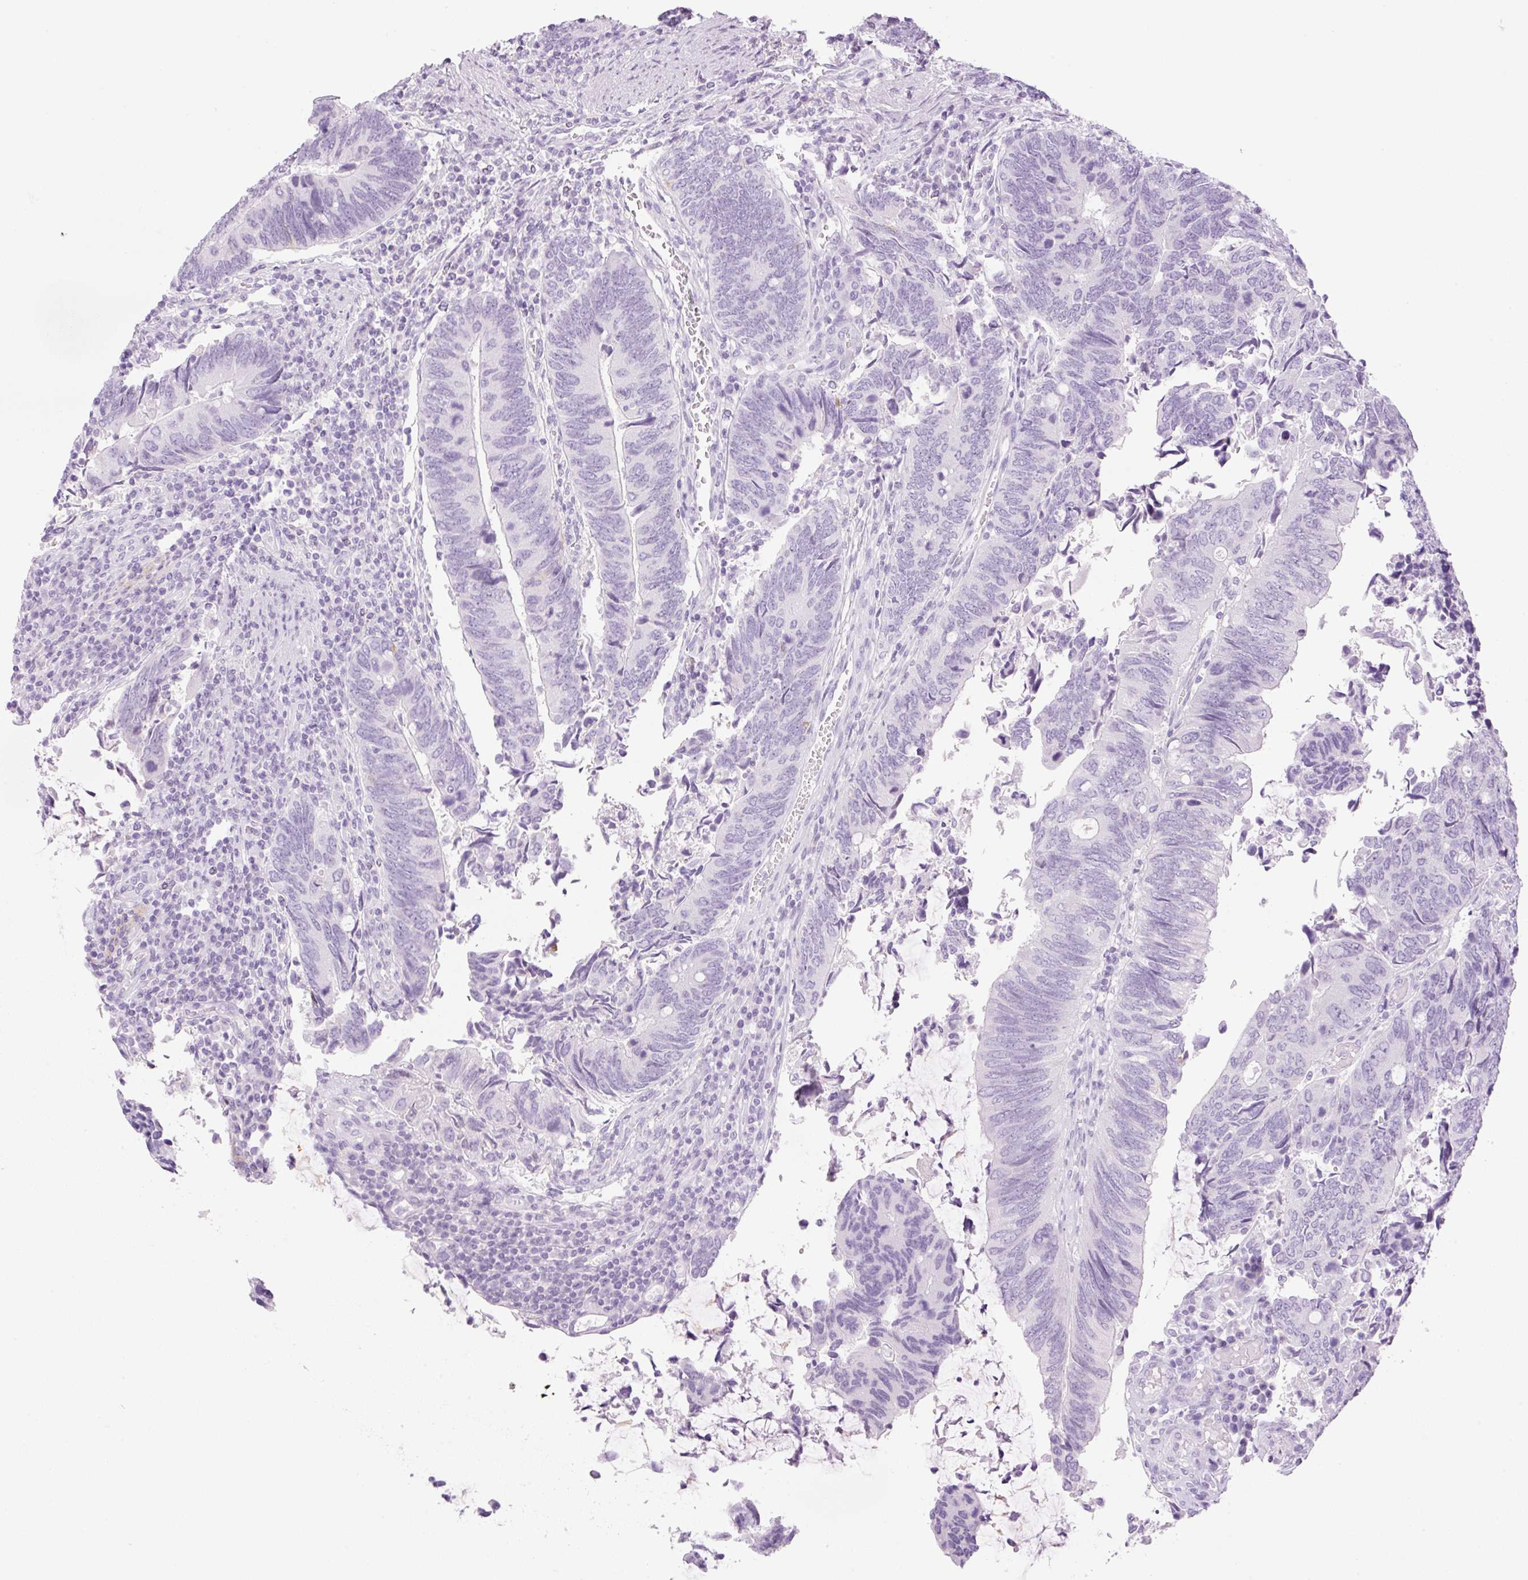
{"staining": {"intensity": "negative", "quantity": "none", "location": "none"}, "tissue": "colorectal cancer", "cell_type": "Tumor cells", "image_type": "cancer", "snomed": [{"axis": "morphology", "description": "Adenocarcinoma, NOS"}, {"axis": "topography", "description": "Colon"}], "caption": "Immunohistochemistry photomicrograph of neoplastic tissue: colorectal cancer (adenocarcinoma) stained with DAB reveals no significant protein positivity in tumor cells.", "gene": "SP140L", "patient": {"sex": "male", "age": 87}}